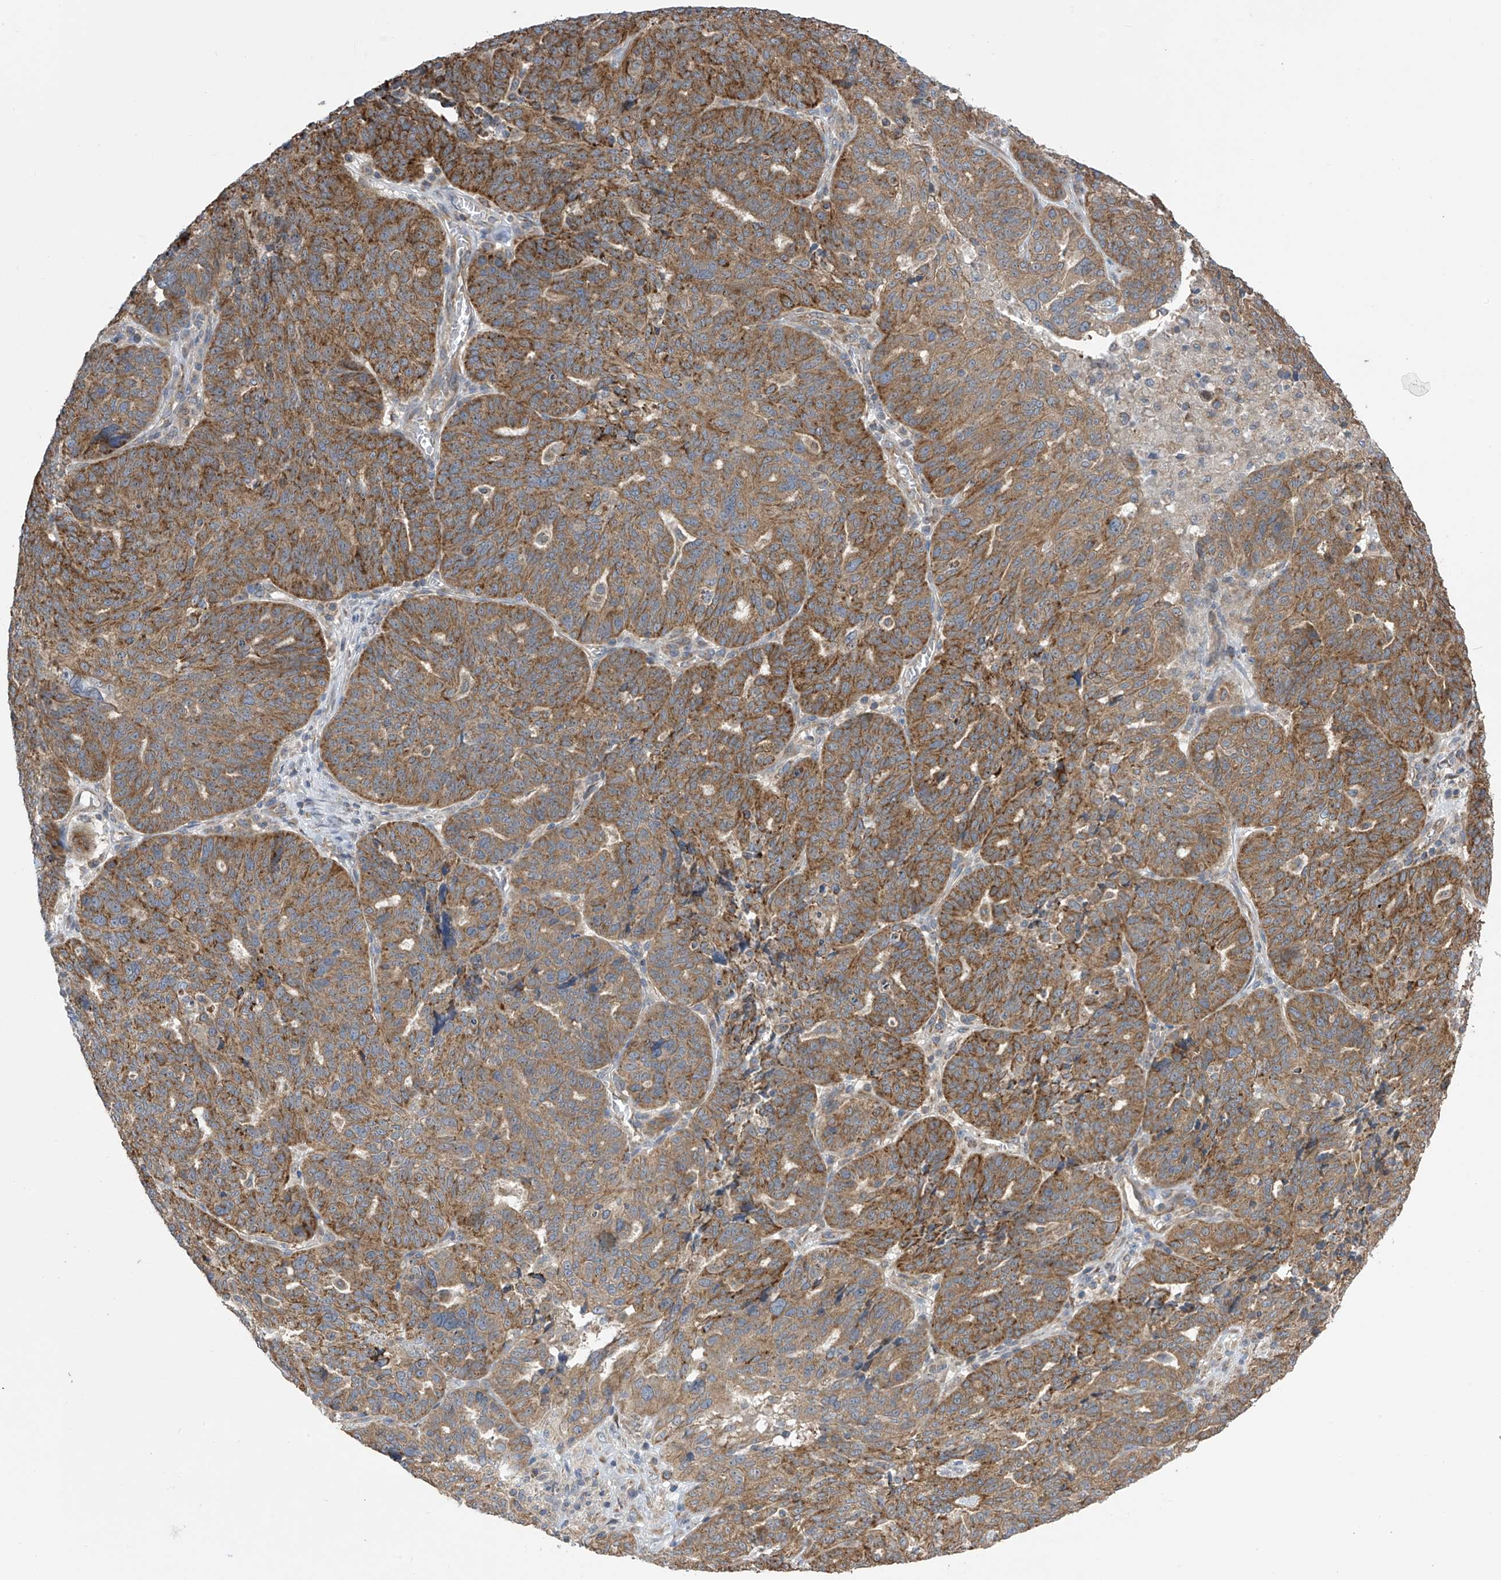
{"staining": {"intensity": "moderate", "quantity": ">75%", "location": "cytoplasmic/membranous"}, "tissue": "ovarian cancer", "cell_type": "Tumor cells", "image_type": "cancer", "snomed": [{"axis": "morphology", "description": "Cystadenocarcinoma, serous, NOS"}, {"axis": "topography", "description": "Ovary"}], "caption": "An immunohistochemistry (IHC) micrograph of neoplastic tissue is shown. Protein staining in brown labels moderate cytoplasmic/membranous positivity in ovarian cancer within tumor cells.", "gene": "PNPT1", "patient": {"sex": "female", "age": 59}}